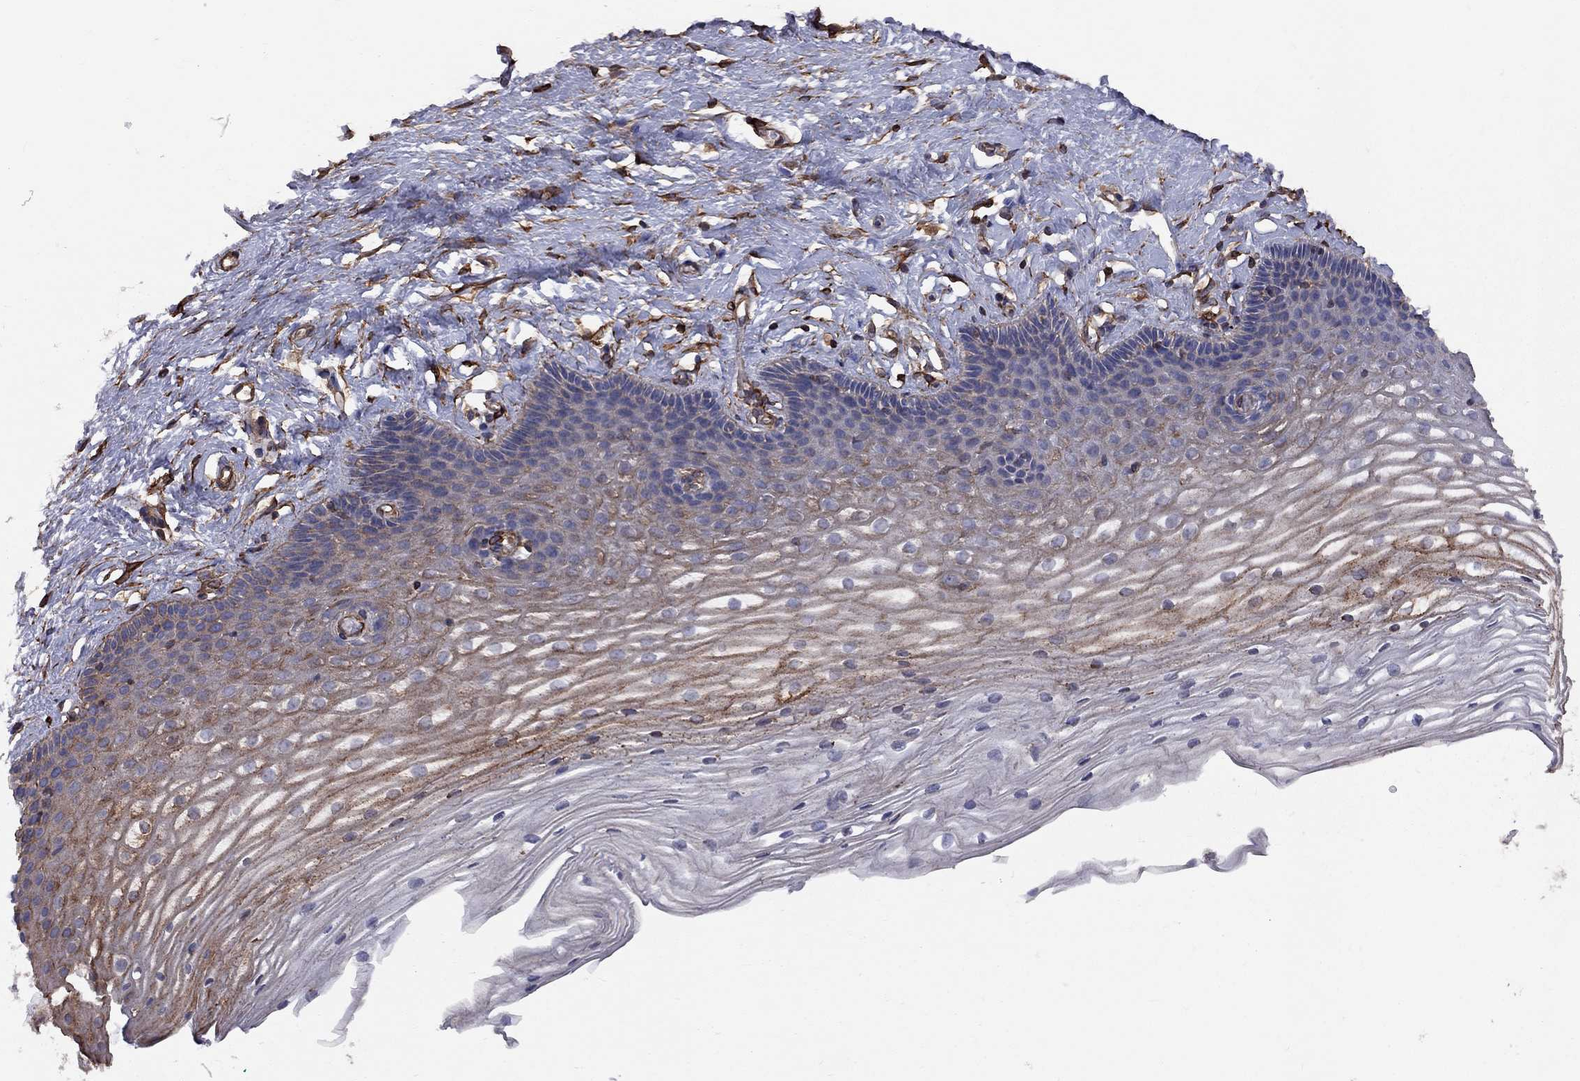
{"staining": {"intensity": "strong", "quantity": ">75%", "location": "cytoplasmic/membranous"}, "tissue": "cervix", "cell_type": "Glandular cells", "image_type": "normal", "snomed": [{"axis": "morphology", "description": "Normal tissue, NOS"}, {"axis": "topography", "description": "Cervix"}], "caption": "Brown immunohistochemical staining in unremarkable human cervix shows strong cytoplasmic/membranous expression in approximately >75% of glandular cells.", "gene": "BICDL2", "patient": {"sex": "female", "age": 40}}